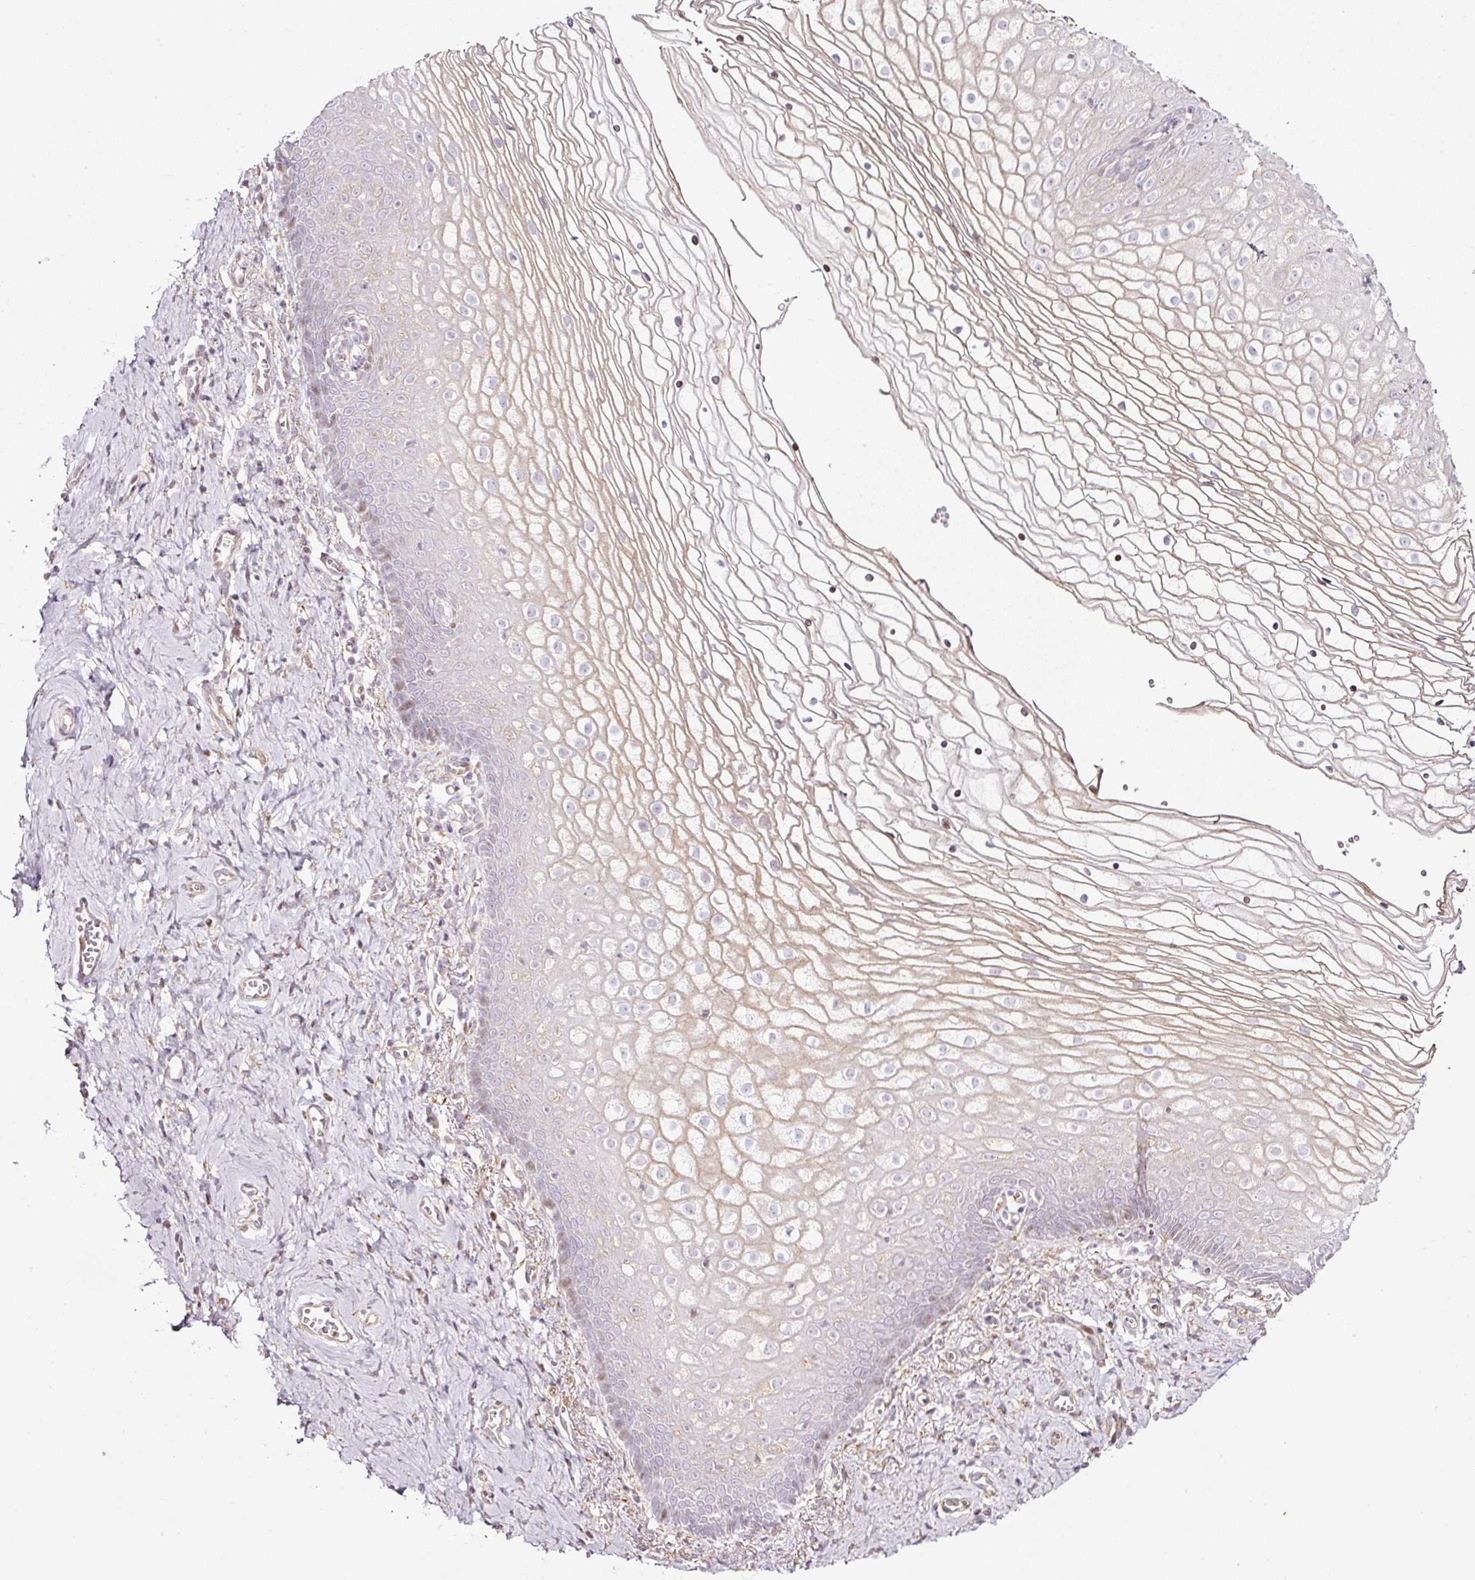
{"staining": {"intensity": "weak", "quantity": "<25%", "location": "cytoplasmic/membranous,nuclear"}, "tissue": "vagina", "cell_type": "Squamous epithelial cells", "image_type": "normal", "snomed": [{"axis": "morphology", "description": "Normal tissue, NOS"}, {"axis": "topography", "description": "Vagina"}], "caption": "IHC of unremarkable vagina displays no expression in squamous epithelial cells. (Stains: DAB (3,3'-diaminobenzidine) immunohistochemistry with hematoxylin counter stain, Microscopy: brightfield microscopy at high magnification).", "gene": "SCNM1", "patient": {"sex": "female", "age": 56}}